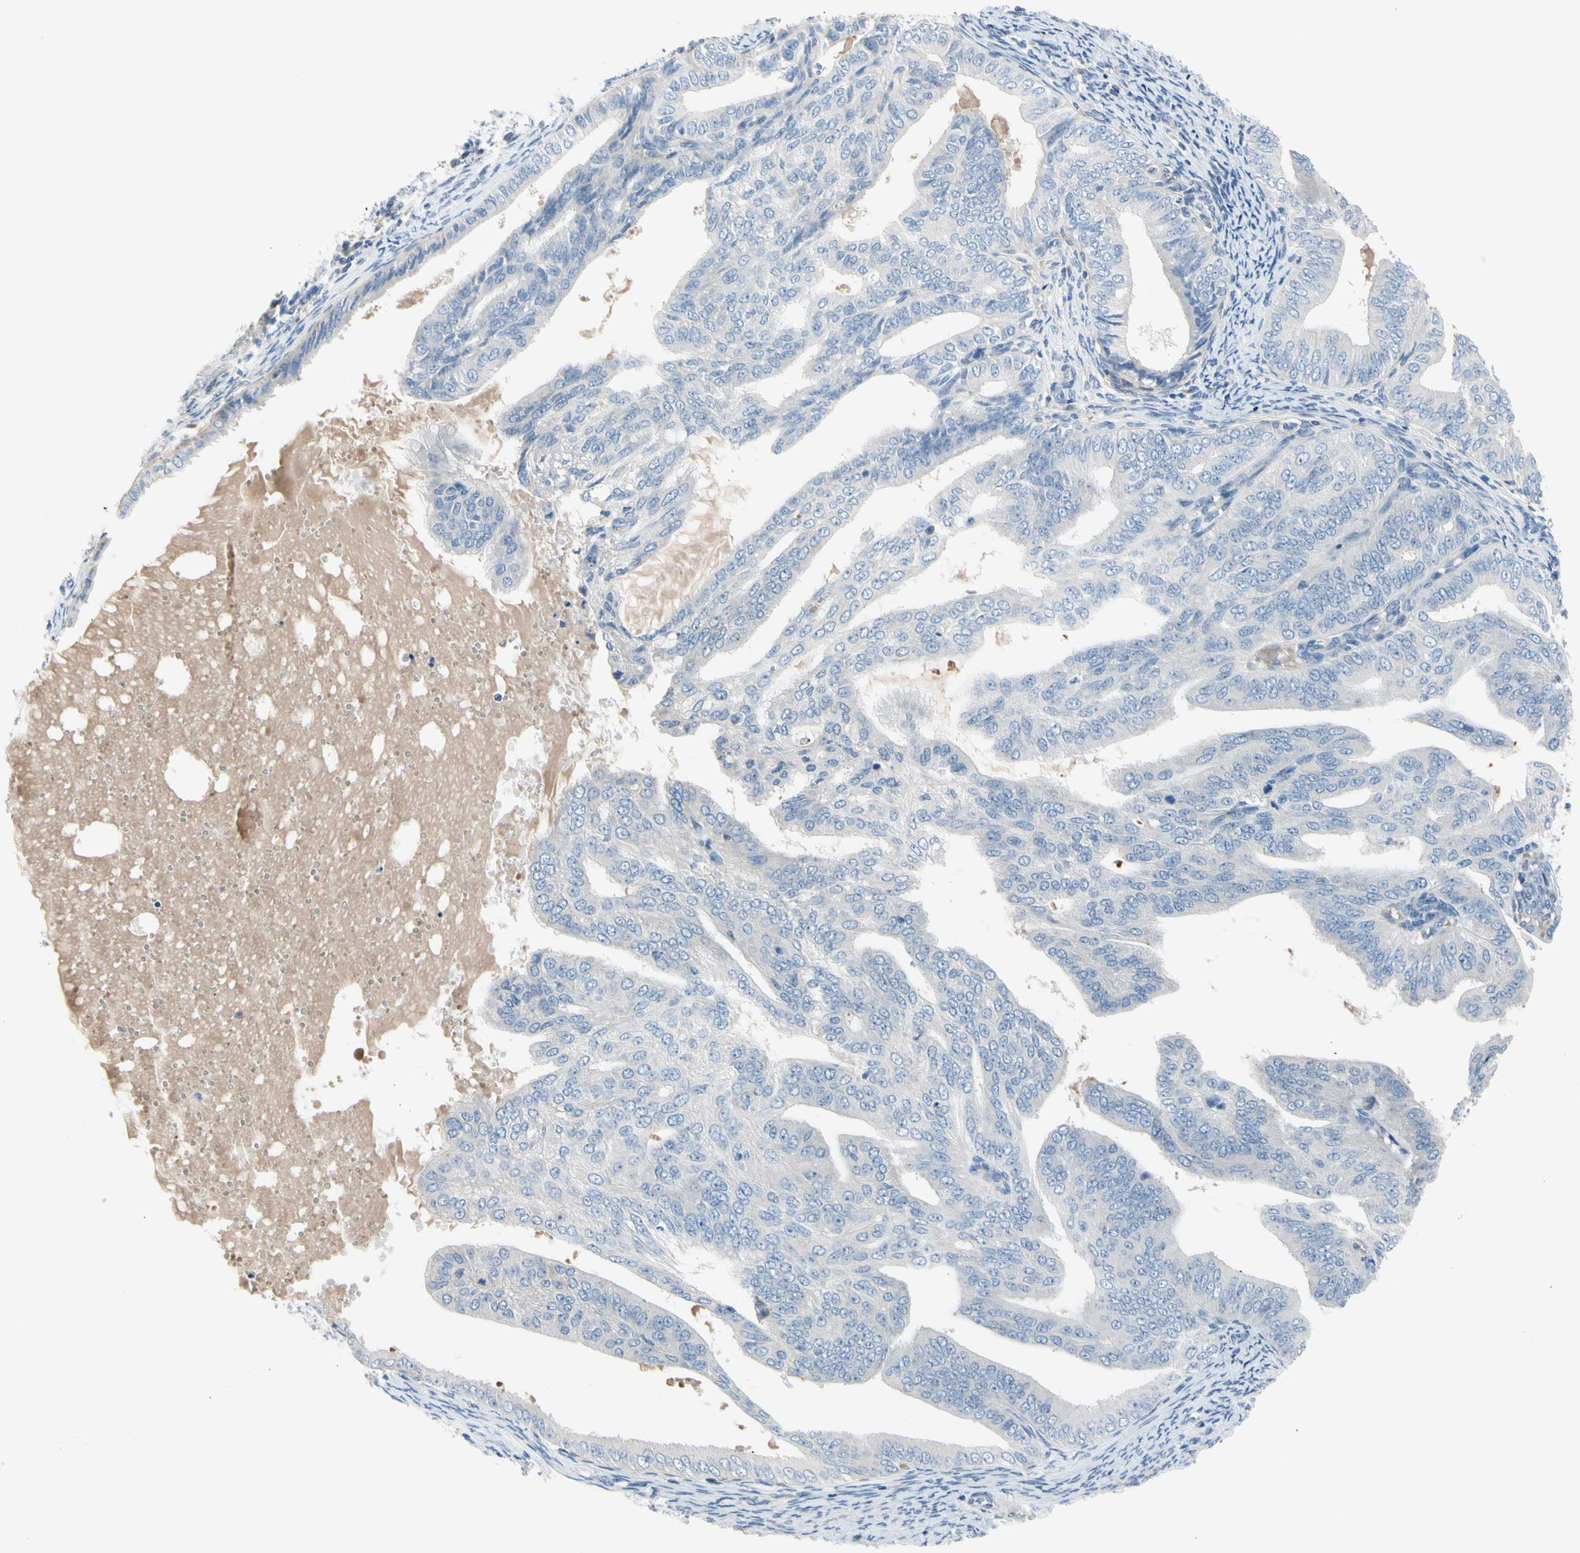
{"staining": {"intensity": "negative", "quantity": "none", "location": "none"}, "tissue": "endometrial cancer", "cell_type": "Tumor cells", "image_type": "cancer", "snomed": [{"axis": "morphology", "description": "Adenocarcinoma, NOS"}, {"axis": "topography", "description": "Endometrium"}], "caption": "A histopathology image of endometrial adenocarcinoma stained for a protein reveals no brown staining in tumor cells.", "gene": "MARK1", "patient": {"sex": "female", "age": 58}}